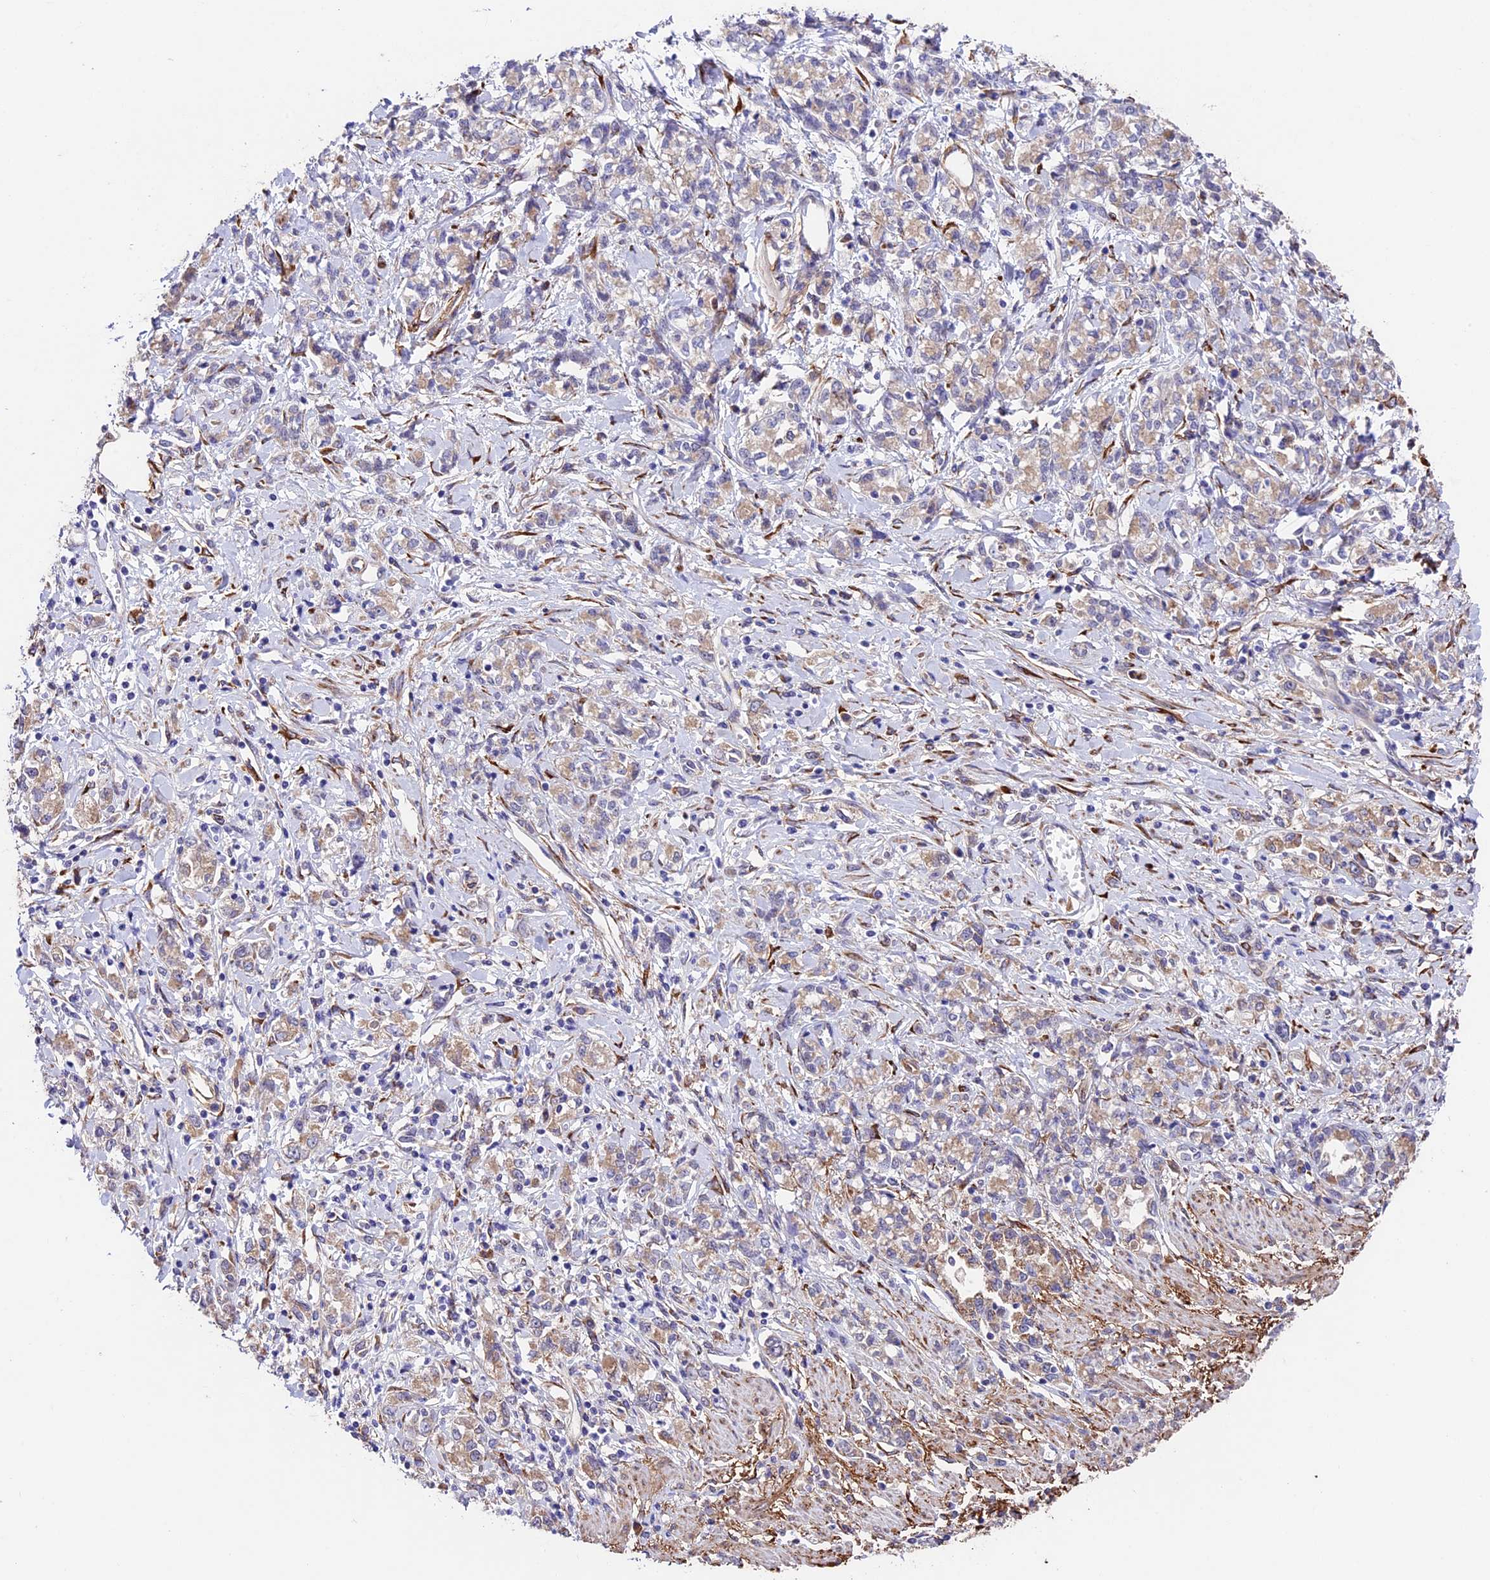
{"staining": {"intensity": "weak", "quantity": "<25%", "location": "cytoplasmic/membranous"}, "tissue": "stomach cancer", "cell_type": "Tumor cells", "image_type": "cancer", "snomed": [{"axis": "morphology", "description": "Adenocarcinoma, NOS"}, {"axis": "topography", "description": "Stomach"}], "caption": "High power microscopy photomicrograph of an immunohistochemistry (IHC) image of adenocarcinoma (stomach), revealing no significant expression in tumor cells. The staining is performed using DAB brown chromogen with nuclei counter-stained in using hematoxylin.", "gene": "LSM7", "patient": {"sex": "female", "age": 76}}